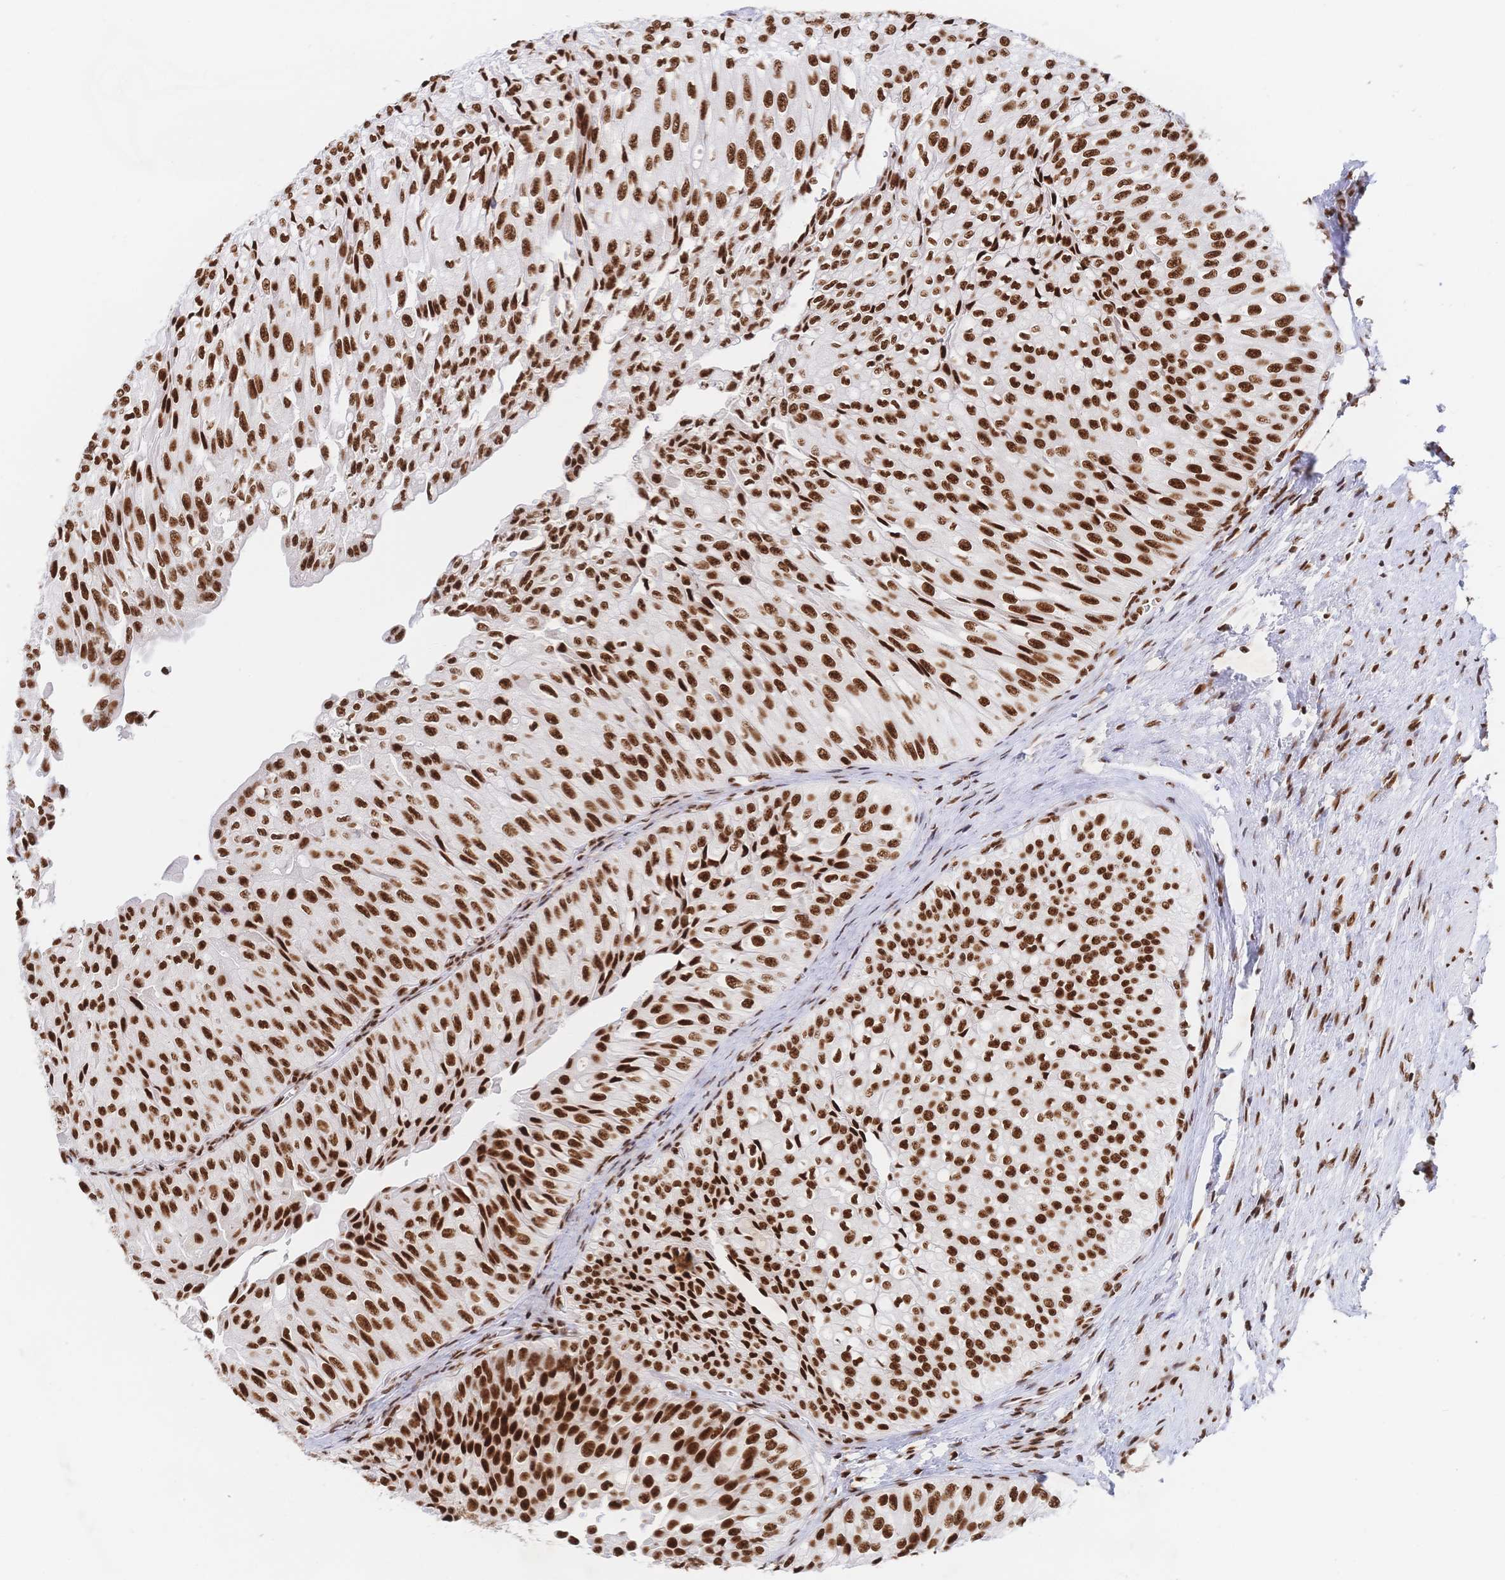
{"staining": {"intensity": "strong", "quantity": ">75%", "location": "nuclear"}, "tissue": "urothelial cancer", "cell_type": "Tumor cells", "image_type": "cancer", "snomed": [{"axis": "morphology", "description": "Urothelial carcinoma, NOS"}, {"axis": "topography", "description": "Urinary bladder"}], "caption": "Protein staining reveals strong nuclear positivity in about >75% of tumor cells in transitional cell carcinoma.", "gene": "SRSF1", "patient": {"sex": "male", "age": 62}}